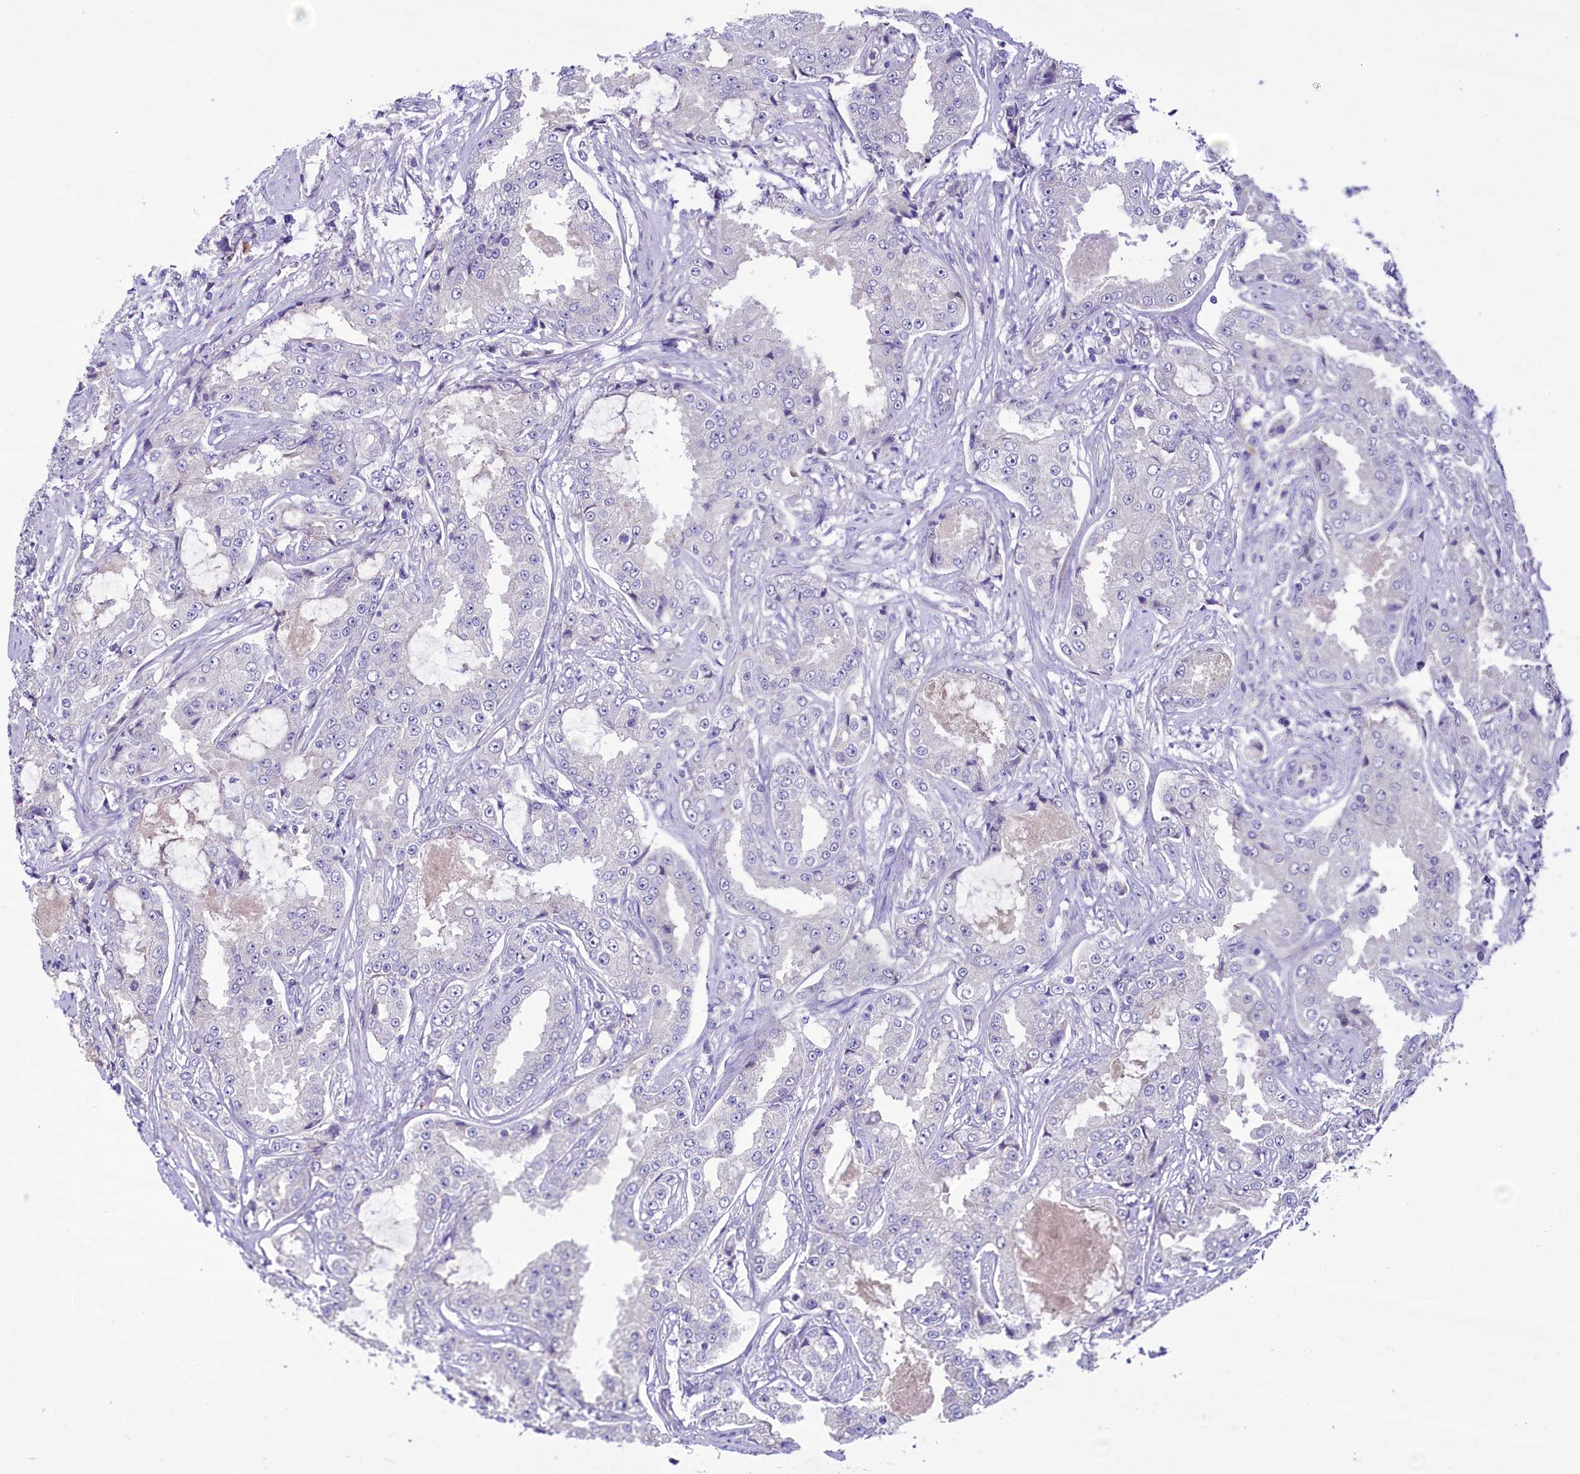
{"staining": {"intensity": "negative", "quantity": "none", "location": "none"}, "tissue": "prostate cancer", "cell_type": "Tumor cells", "image_type": "cancer", "snomed": [{"axis": "morphology", "description": "Adenocarcinoma, High grade"}, {"axis": "topography", "description": "Prostate"}], "caption": "Prostate cancer stained for a protein using IHC exhibits no staining tumor cells.", "gene": "KRBOX5", "patient": {"sex": "male", "age": 73}}